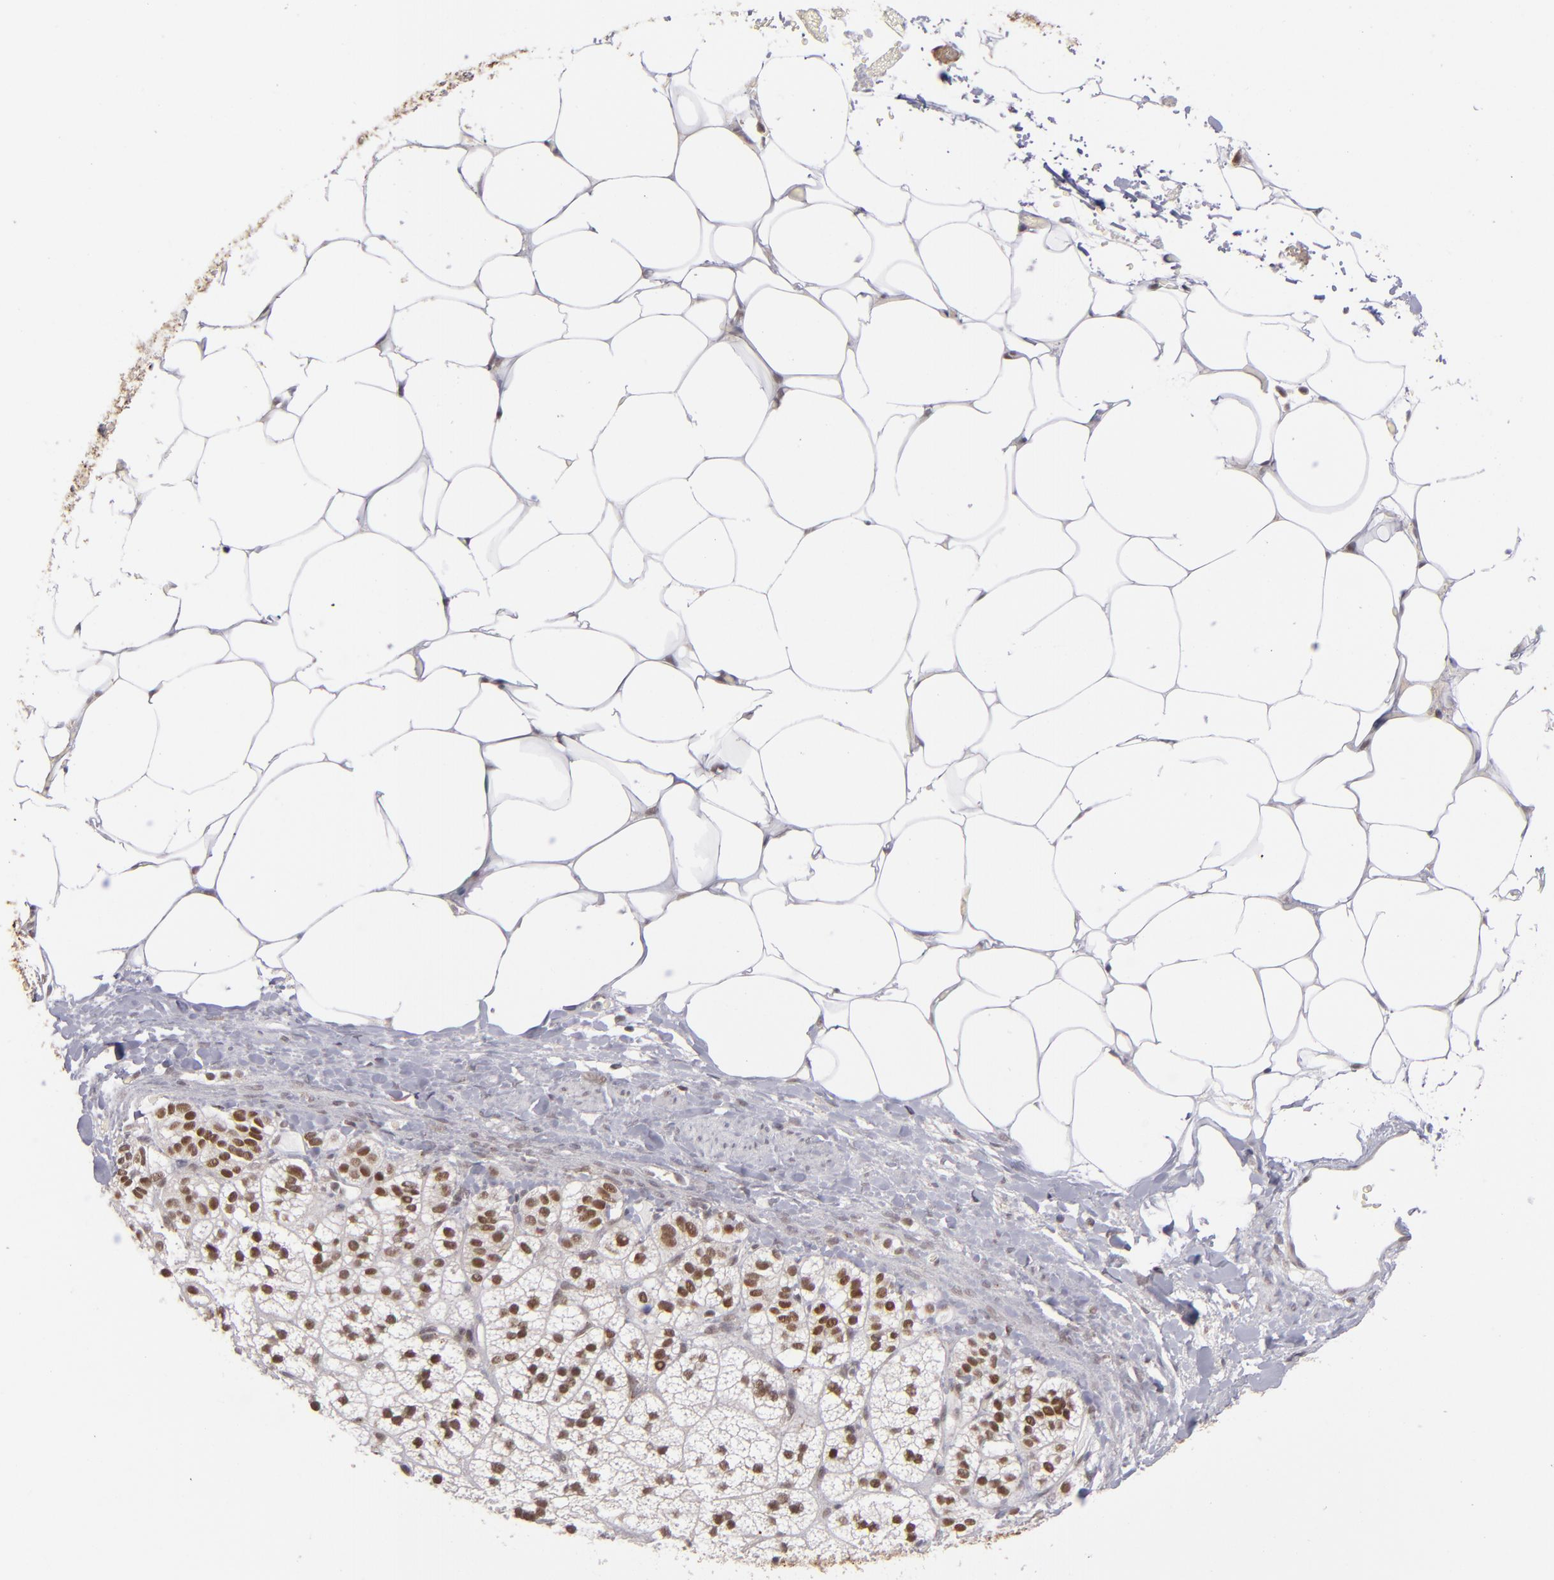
{"staining": {"intensity": "moderate", "quantity": ">75%", "location": "nuclear"}, "tissue": "adrenal gland", "cell_type": "Glandular cells", "image_type": "normal", "snomed": [{"axis": "morphology", "description": "Normal tissue, NOS"}, {"axis": "topography", "description": "Adrenal gland"}], "caption": "Immunohistochemistry (DAB) staining of benign human adrenal gland displays moderate nuclear protein expression in about >75% of glandular cells.", "gene": "MLLT3", "patient": {"sex": "male", "age": 35}}